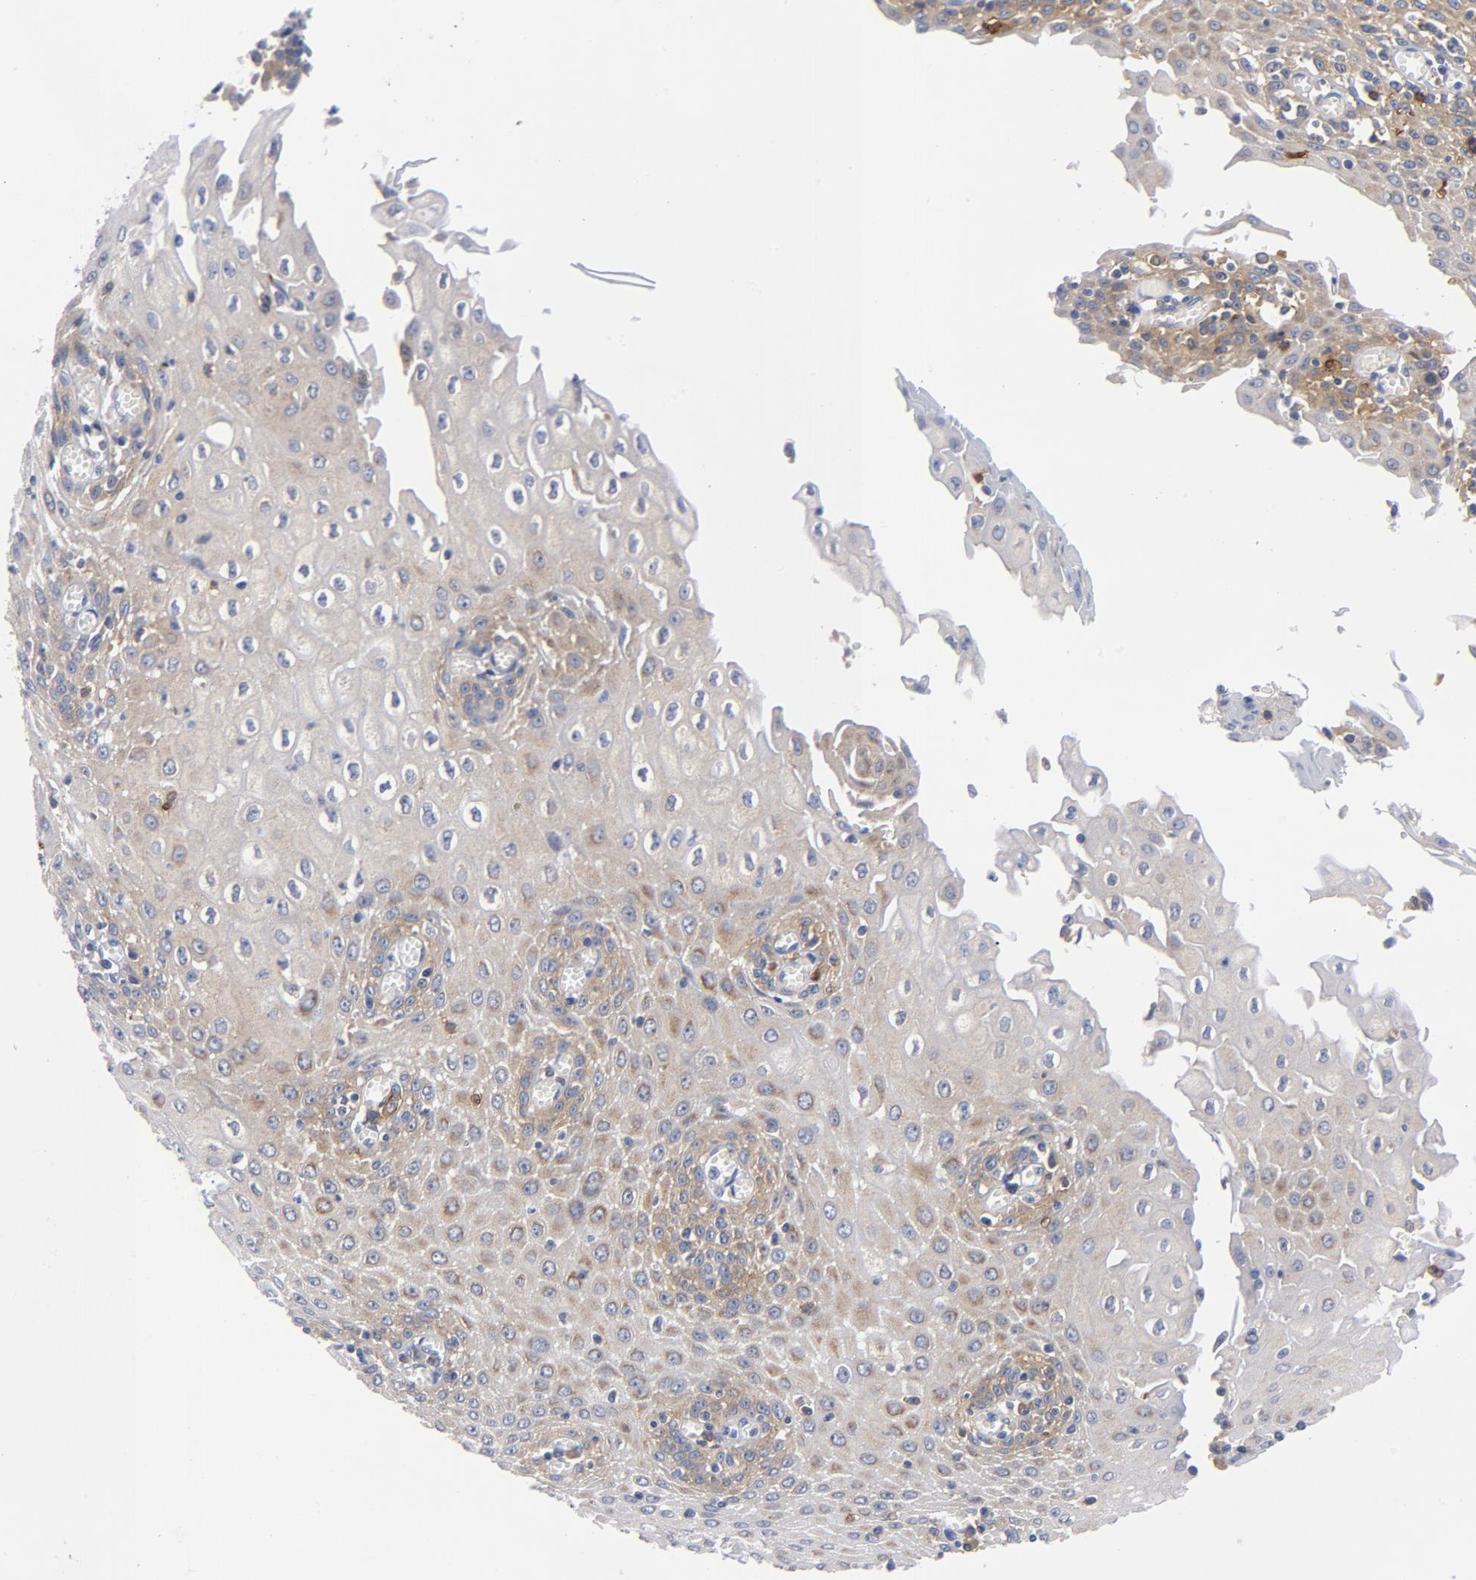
{"staining": {"intensity": "weak", "quantity": "25%-75%", "location": "cytoplasmic/membranous"}, "tissue": "esophagus", "cell_type": "Squamous epithelial cells", "image_type": "normal", "snomed": [{"axis": "morphology", "description": "Normal tissue, NOS"}, {"axis": "morphology", "description": "Squamous cell carcinoma, NOS"}, {"axis": "topography", "description": "Esophagus"}], "caption": "Brown immunohistochemical staining in normal esophagus exhibits weak cytoplasmic/membranous expression in approximately 25%-75% of squamous epithelial cells. The staining was performed using DAB (3,3'-diaminobenzidine), with brown indicating positive protein expression. Nuclei are stained blue with hematoxylin.", "gene": "CD86", "patient": {"sex": "male", "age": 65}}